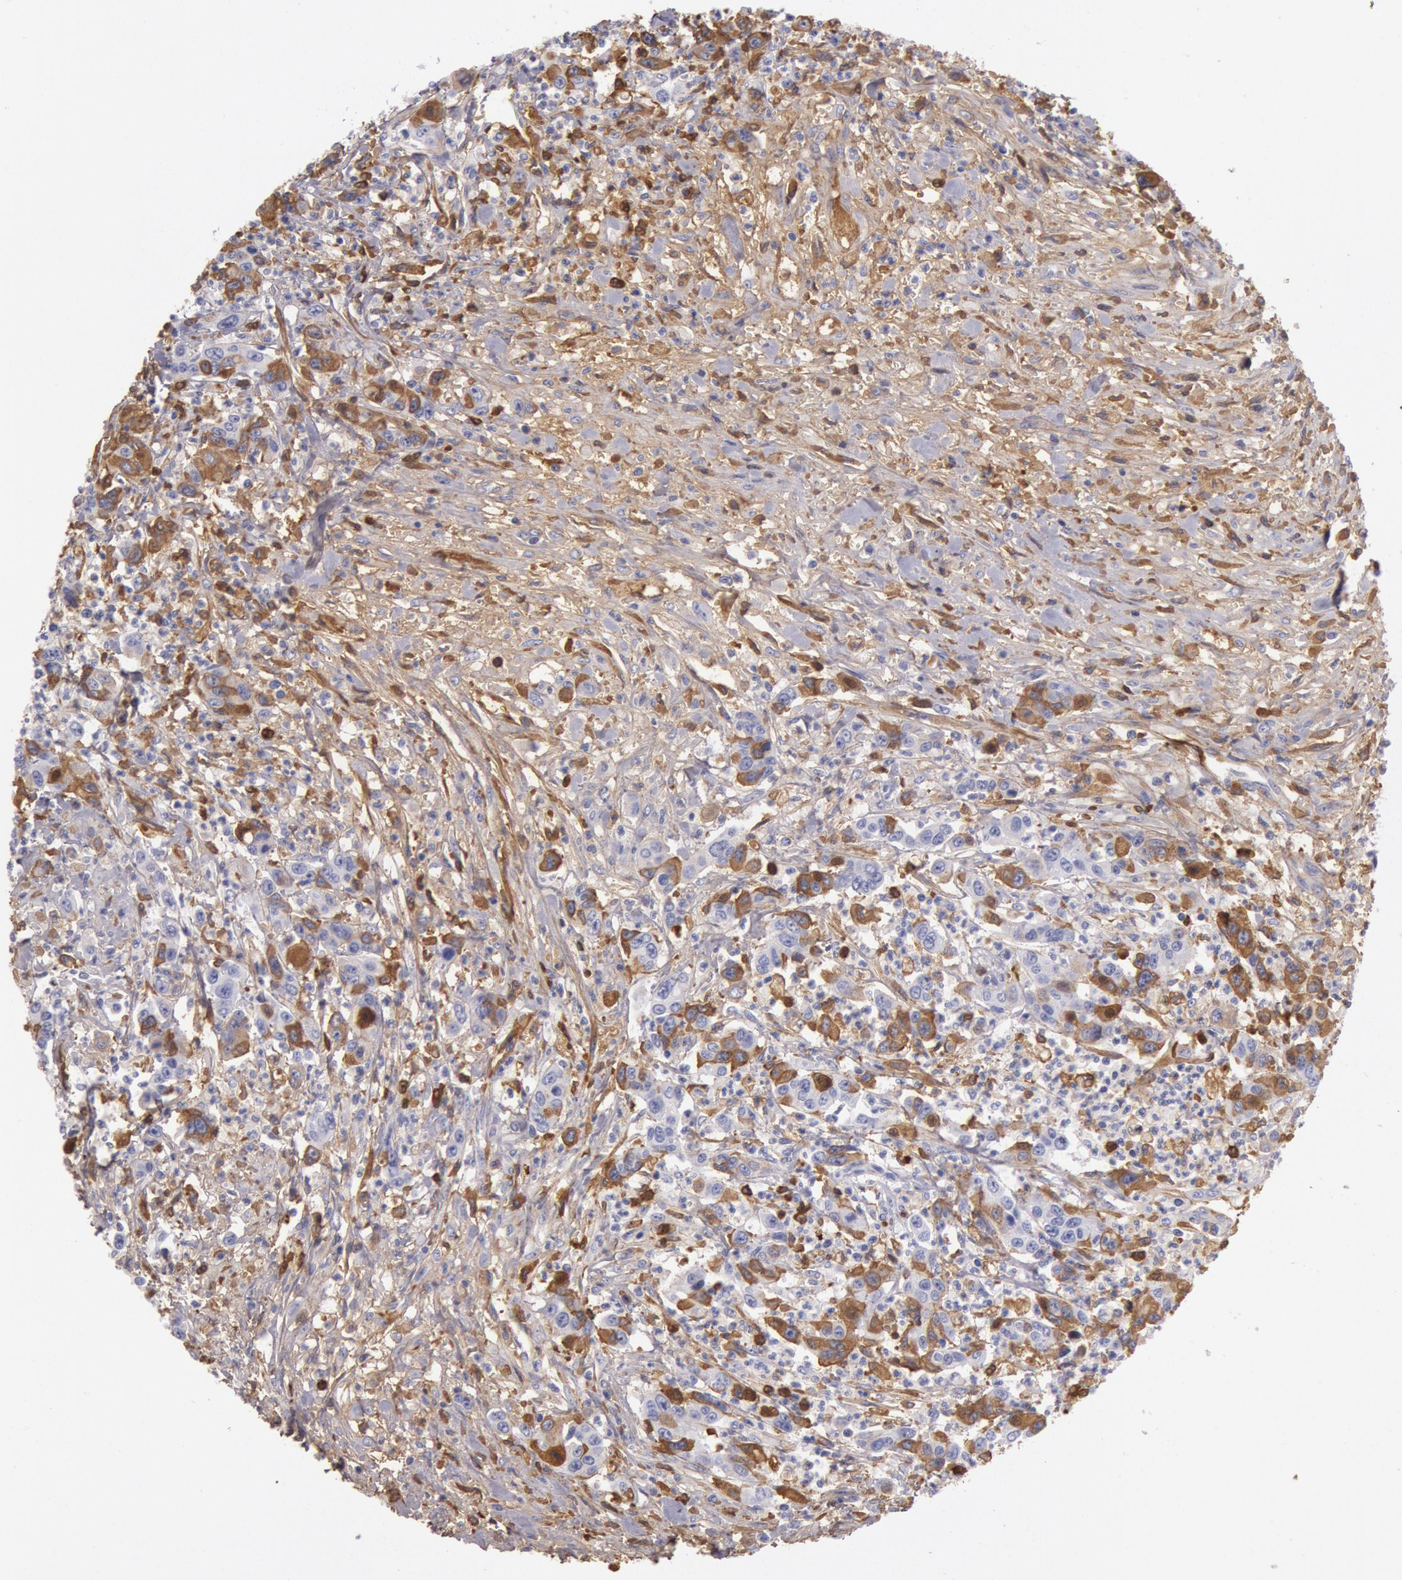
{"staining": {"intensity": "moderate", "quantity": "25%-75%", "location": "cytoplasmic/membranous"}, "tissue": "urothelial cancer", "cell_type": "Tumor cells", "image_type": "cancer", "snomed": [{"axis": "morphology", "description": "Urothelial carcinoma, High grade"}, {"axis": "topography", "description": "Urinary bladder"}], "caption": "An IHC photomicrograph of neoplastic tissue is shown. Protein staining in brown shows moderate cytoplasmic/membranous positivity in urothelial cancer within tumor cells.", "gene": "IGHG1", "patient": {"sex": "male", "age": 86}}